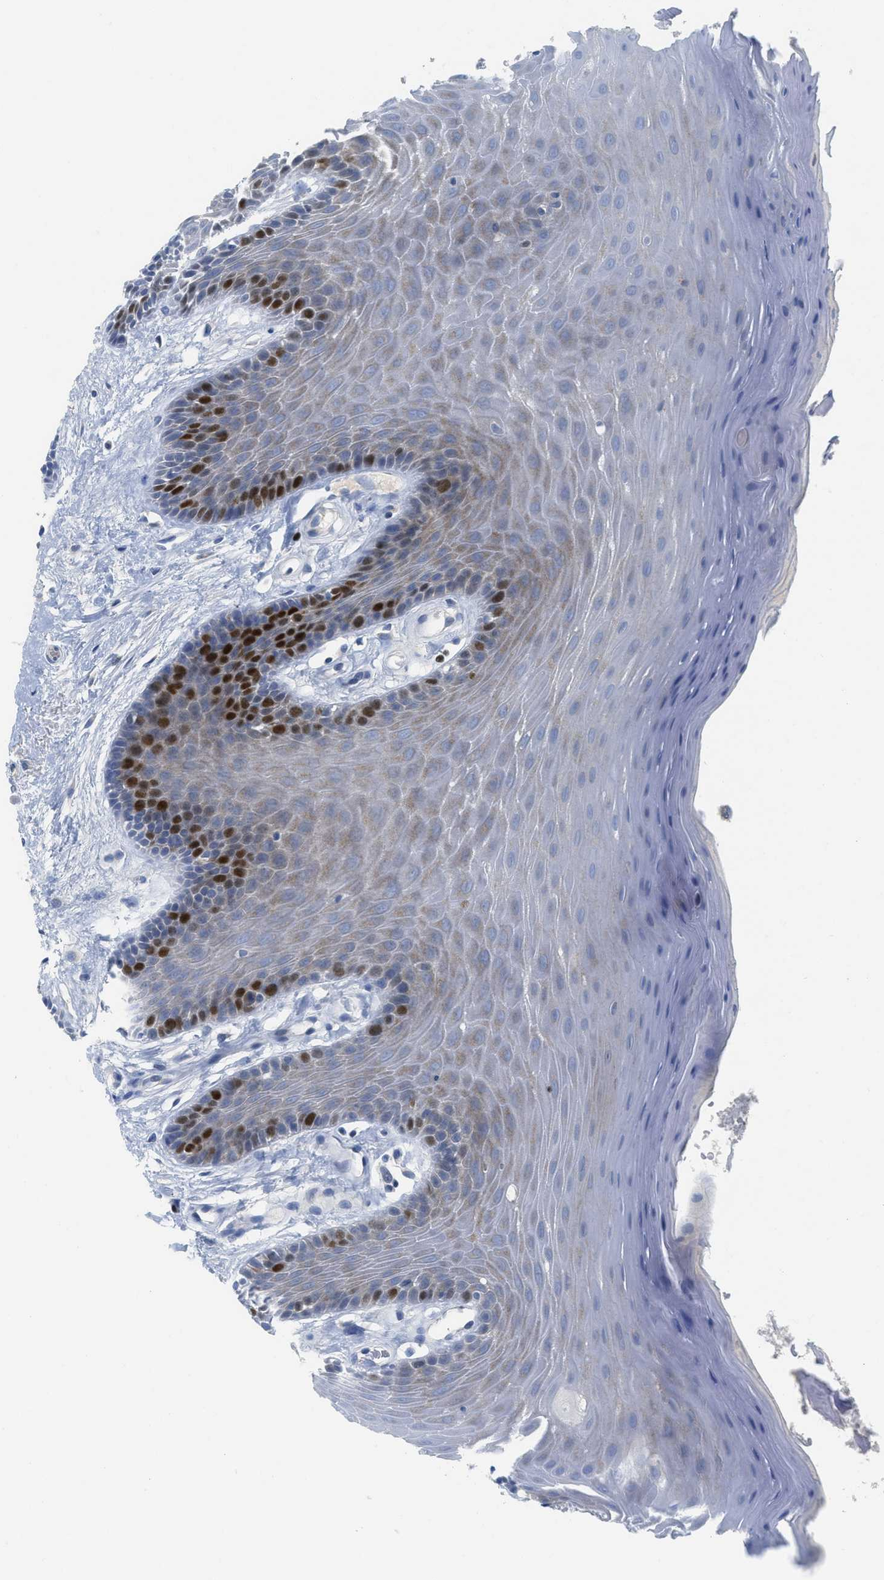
{"staining": {"intensity": "strong", "quantity": "<25%", "location": "nuclear"}, "tissue": "oral mucosa", "cell_type": "Squamous epithelial cells", "image_type": "normal", "snomed": [{"axis": "morphology", "description": "Normal tissue, NOS"}, {"axis": "morphology", "description": "Squamous cell carcinoma, NOS"}, {"axis": "topography", "description": "Skeletal muscle"}, {"axis": "topography", "description": "Adipose tissue"}, {"axis": "topography", "description": "Vascular tissue"}, {"axis": "topography", "description": "Oral tissue"}, {"axis": "topography", "description": "Peripheral nerve tissue"}, {"axis": "topography", "description": "Head-Neck"}], "caption": "Immunohistochemistry (IHC) photomicrograph of normal human oral mucosa stained for a protein (brown), which displays medium levels of strong nuclear staining in approximately <25% of squamous epithelial cells.", "gene": "ORC6", "patient": {"sex": "male", "age": 71}}